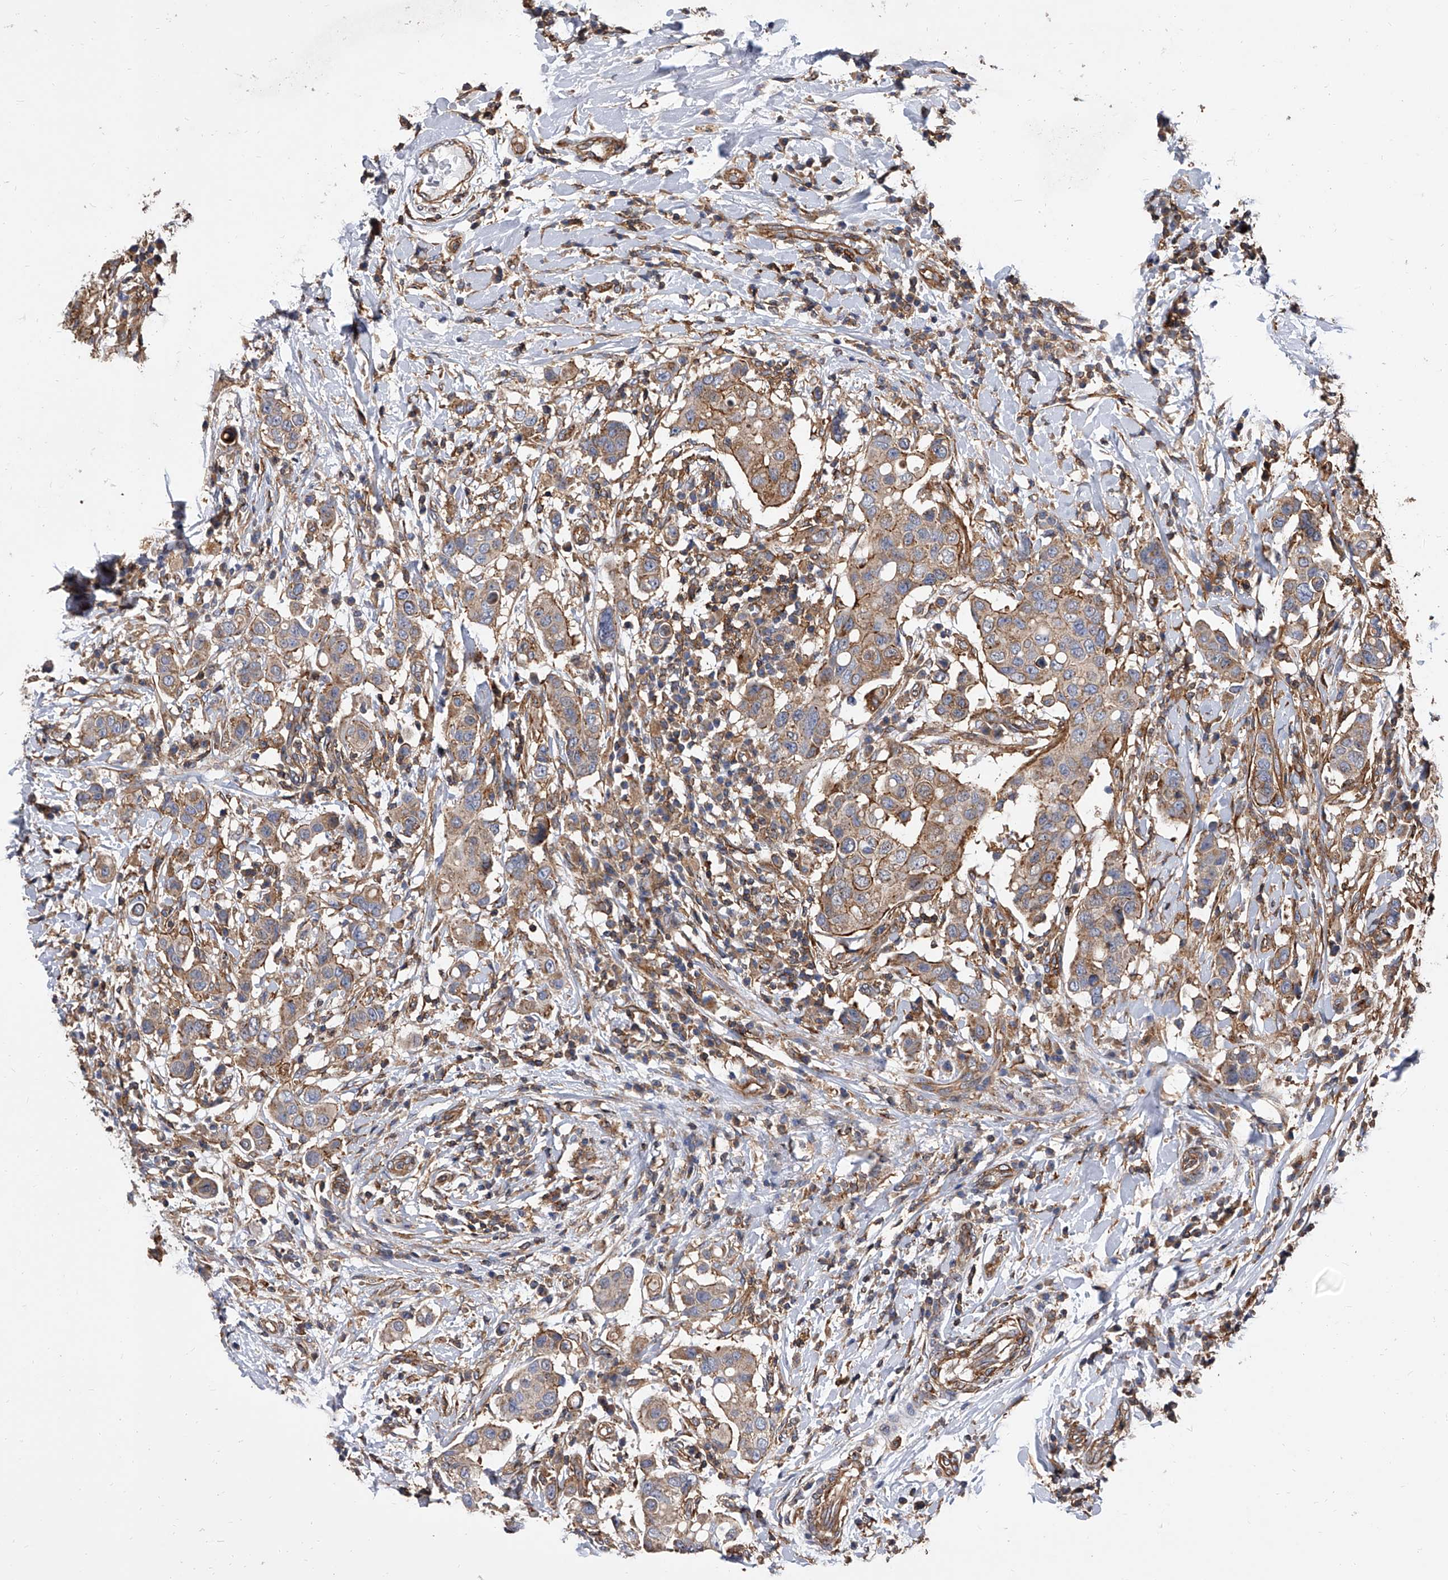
{"staining": {"intensity": "moderate", "quantity": ">75%", "location": "cytoplasmic/membranous"}, "tissue": "breast cancer", "cell_type": "Tumor cells", "image_type": "cancer", "snomed": [{"axis": "morphology", "description": "Duct carcinoma"}, {"axis": "topography", "description": "Breast"}], "caption": "High-power microscopy captured an immunohistochemistry (IHC) image of infiltrating ductal carcinoma (breast), revealing moderate cytoplasmic/membranous expression in about >75% of tumor cells.", "gene": "PISD", "patient": {"sex": "female", "age": 27}}